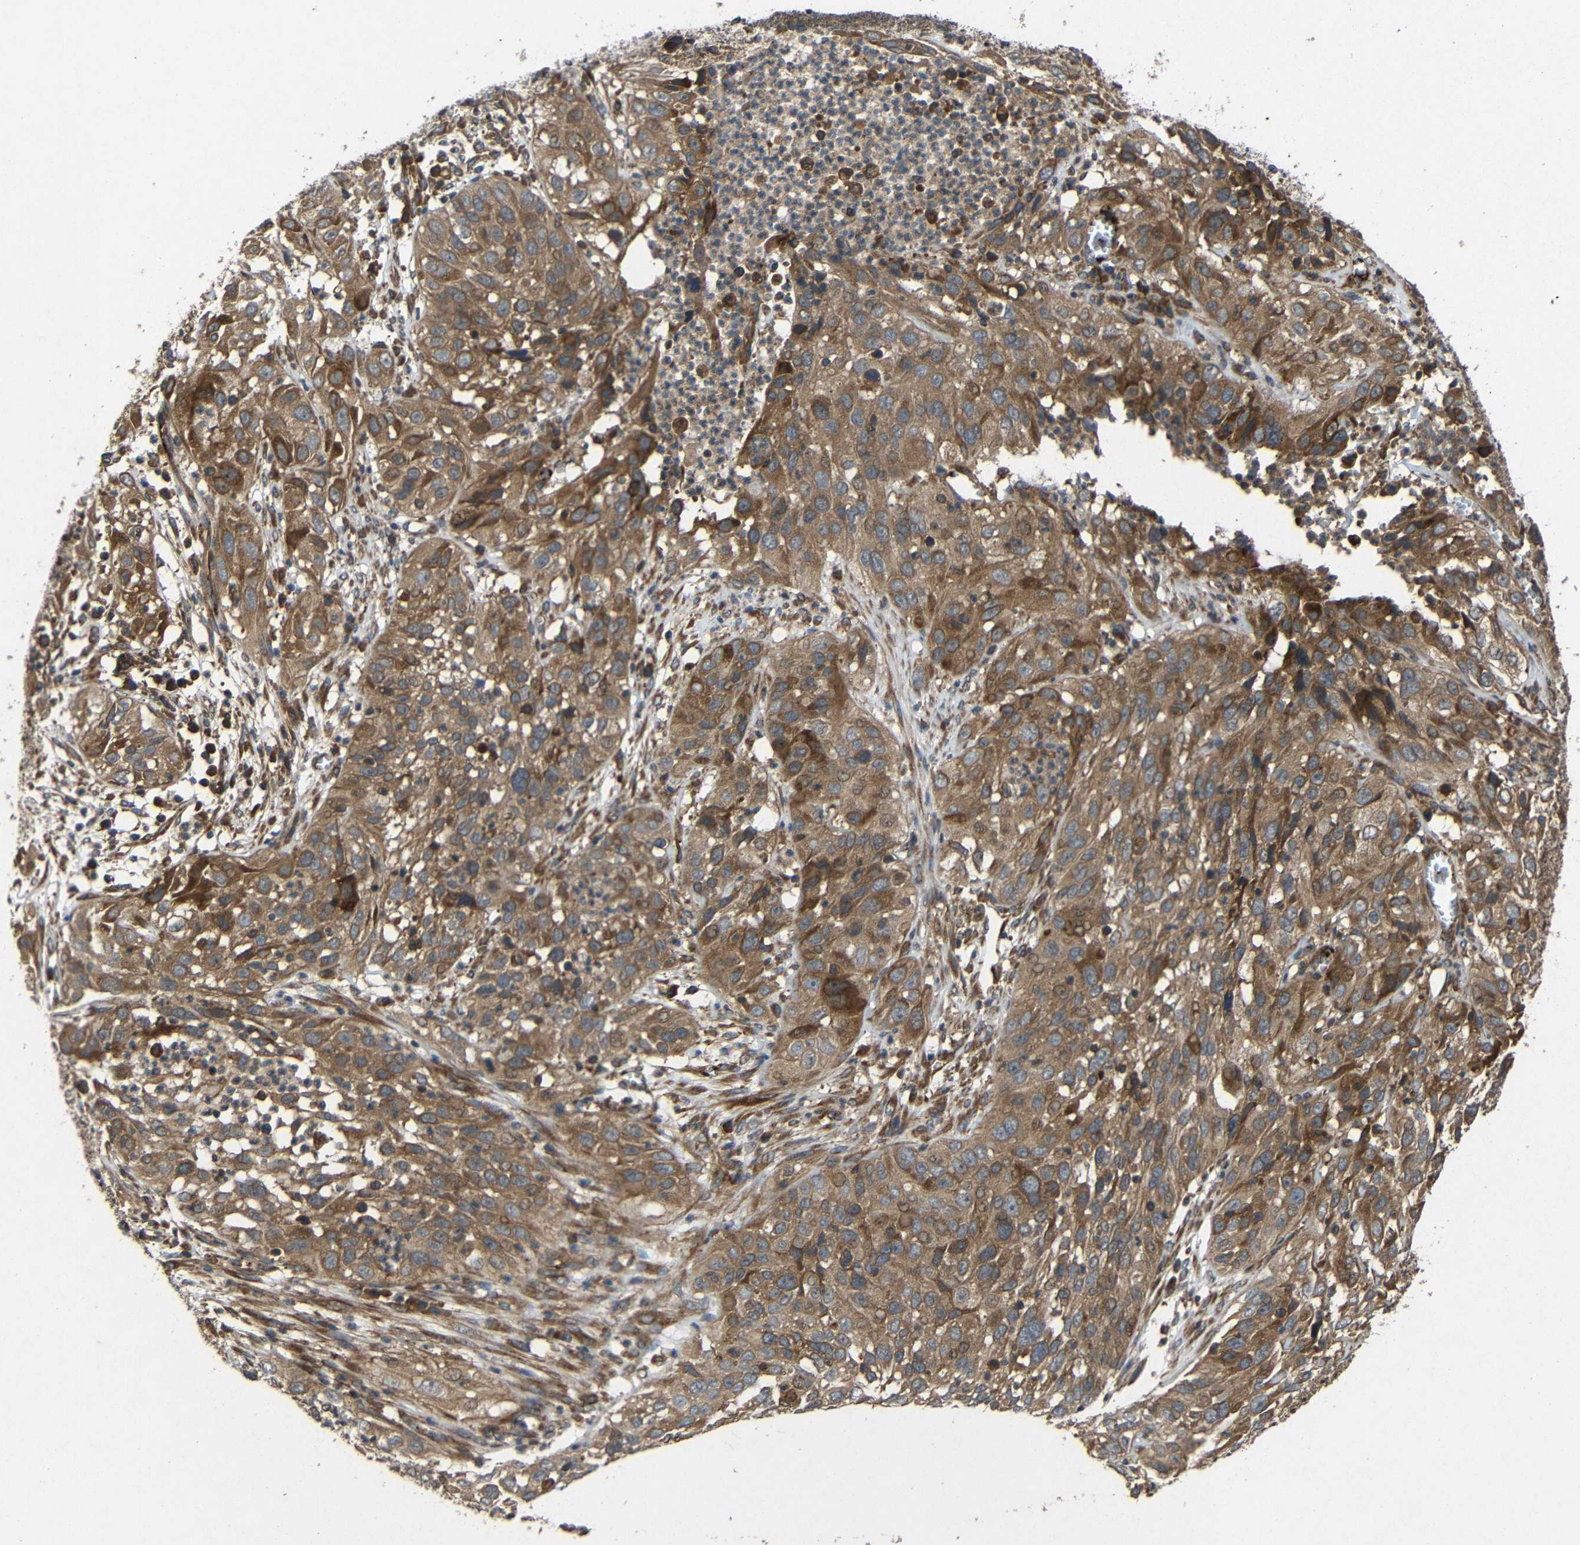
{"staining": {"intensity": "moderate", "quantity": ">75%", "location": "cytoplasmic/membranous"}, "tissue": "cervical cancer", "cell_type": "Tumor cells", "image_type": "cancer", "snomed": [{"axis": "morphology", "description": "Squamous cell carcinoma, NOS"}, {"axis": "topography", "description": "Cervix"}], "caption": "Immunohistochemical staining of squamous cell carcinoma (cervical) demonstrates medium levels of moderate cytoplasmic/membranous staining in approximately >75% of tumor cells.", "gene": "EIF2S1", "patient": {"sex": "female", "age": 32}}